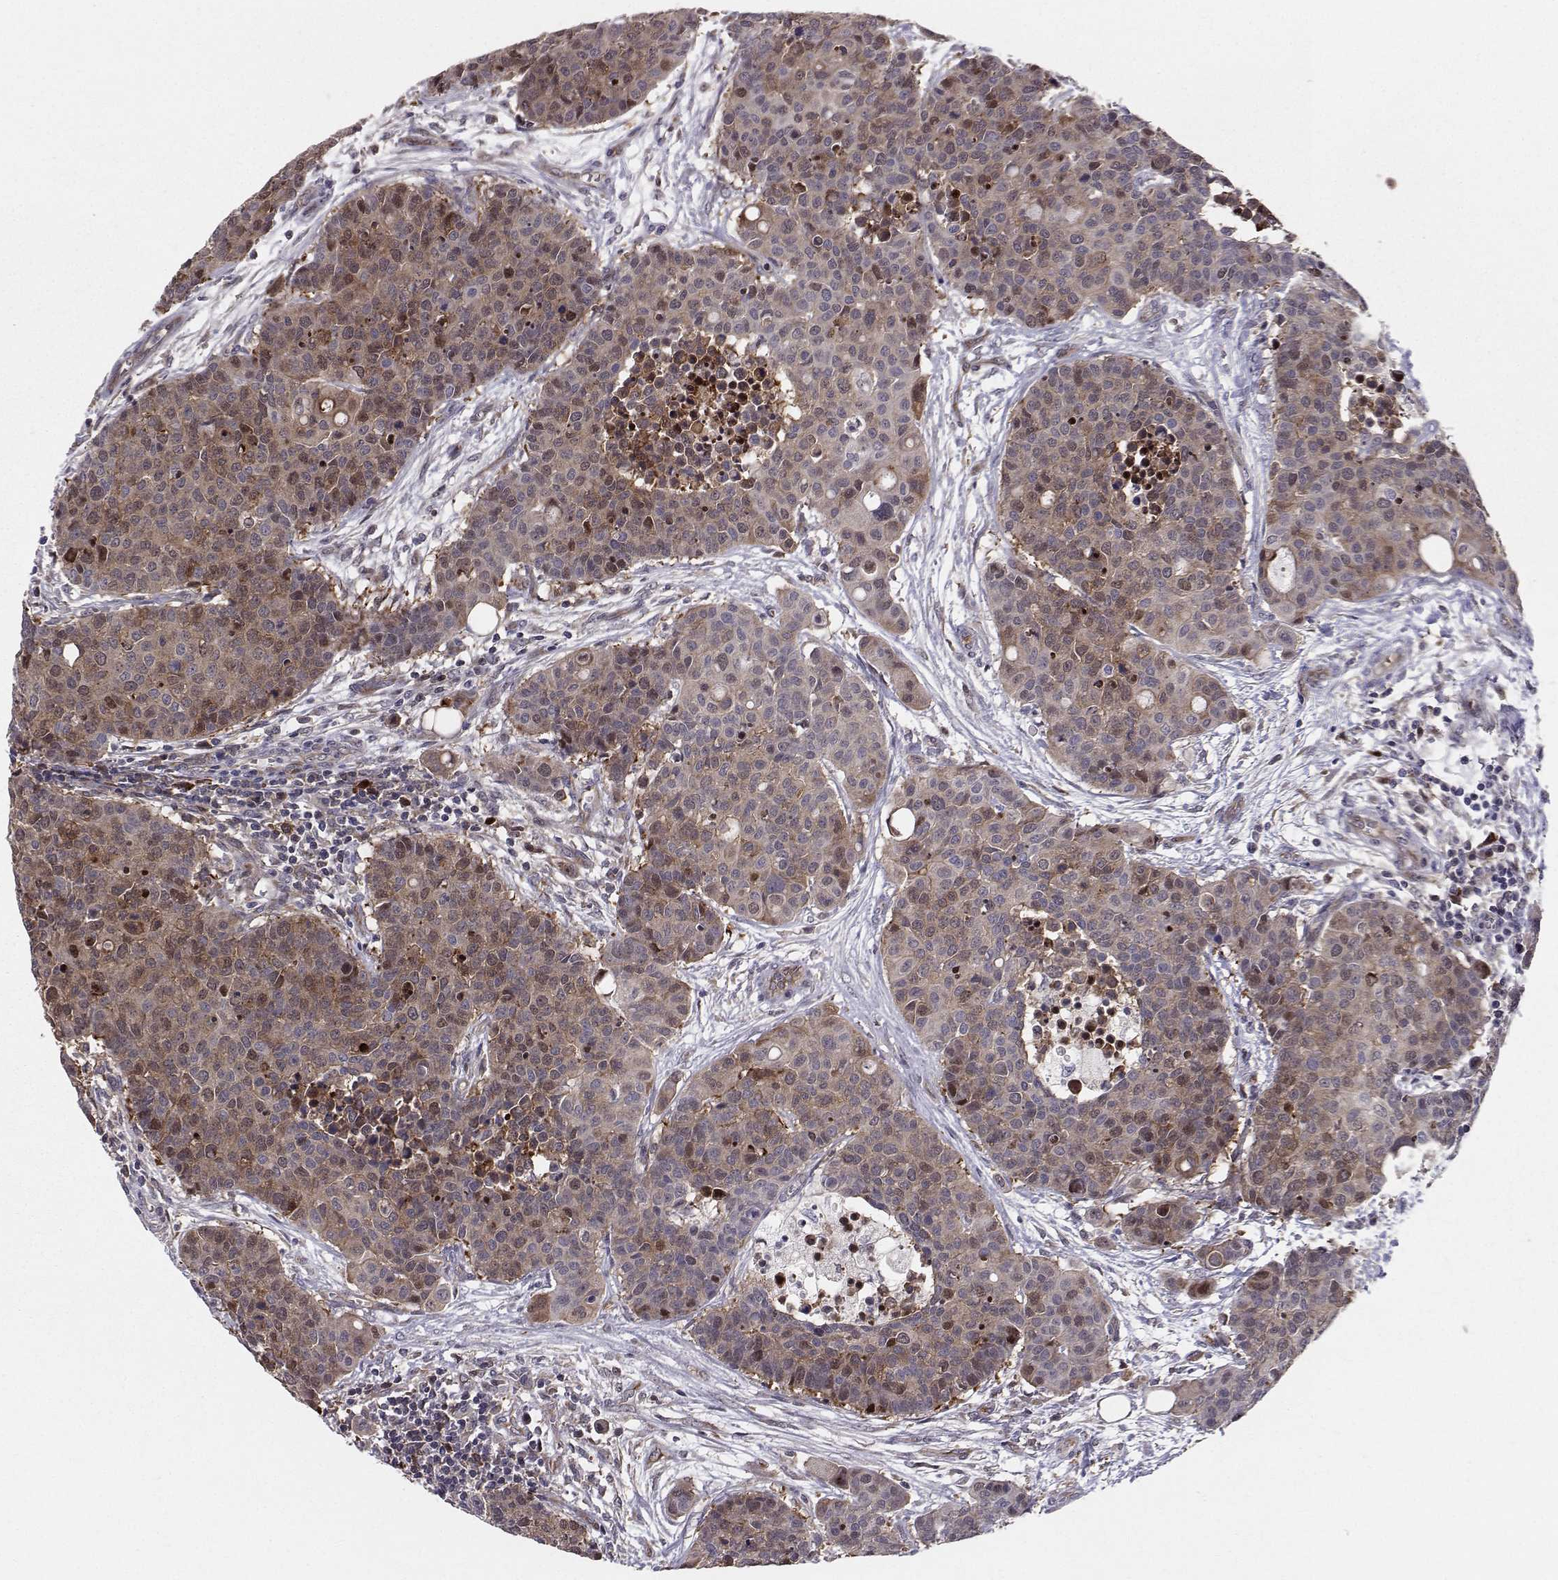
{"staining": {"intensity": "moderate", "quantity": "25%-75%", "location": "cytoplasmic/membranous"}, "tissue": "carcinoid", "cell_type": "Tumor cells", "image_type": "cancer", "snomed": [{"axis": "morphology", "description": "Carcinoid, malignant, NOS"}, {"axis": "topography", "description": "Colon"}], "caption": "A histopathology image showing moderate cytoplasmic/membranous expression in approximately 25%-75% of tumor cells in carcinoid, as visualized by brown immunohistochemical staining.", "gene": "HSP90AB1", "patient": {"sex": "male", "age": 81}}